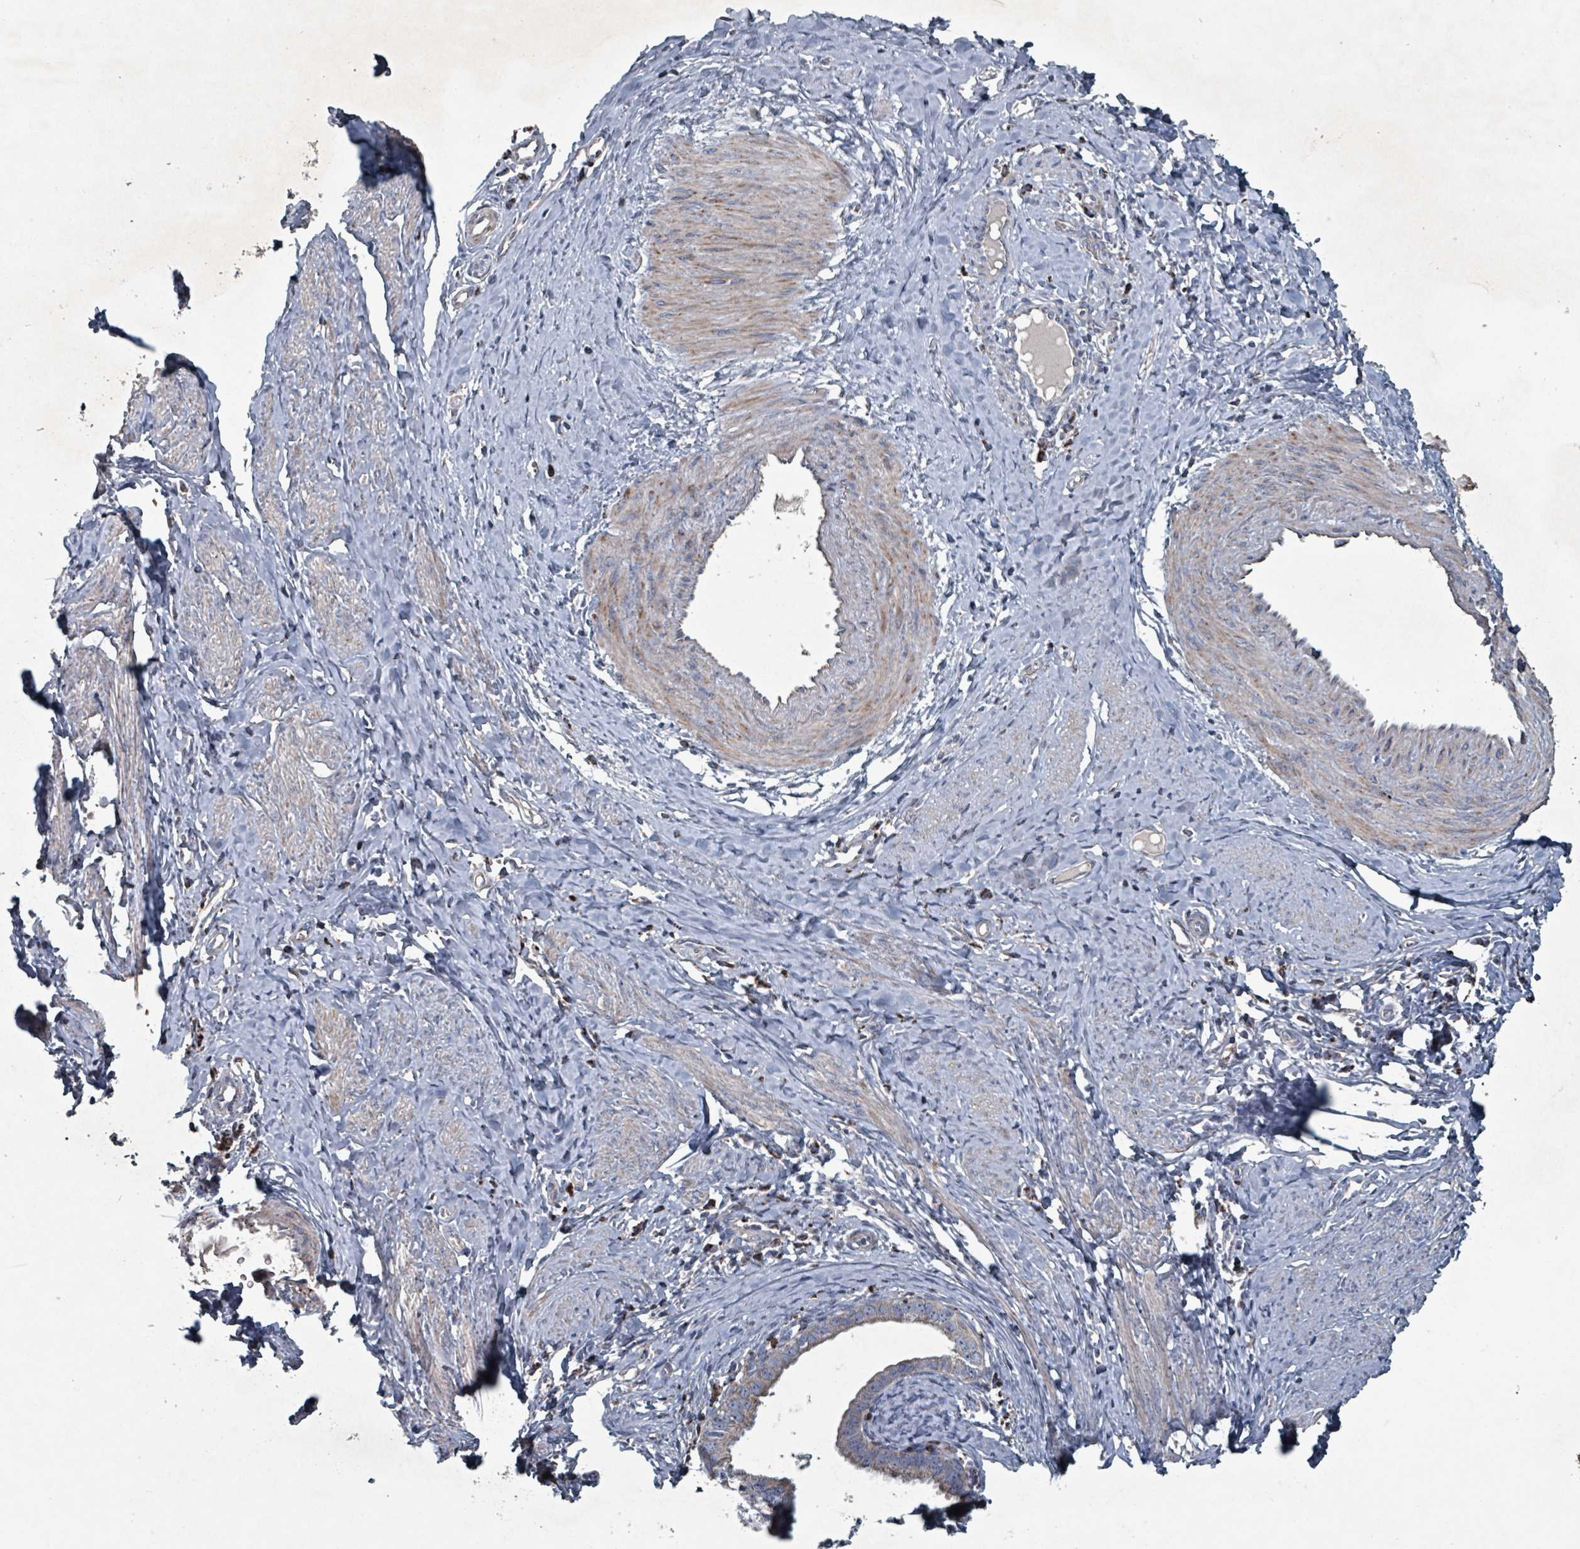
{"staining": {"intensity": "weak", "quantity": "25%-75%", "location": "cytoplasmic/membranous"}, "tissue": "cervical cancer", "cell_type": "Tumor cells", "image_type": "cancer", "snomed": [{"axis": "morphology", "description": "Adenocarcinoma, NOS"}, {"axis": "topography", "description": "Cervix"}], "caption": "Weak cytoplasmic/membranous positivity for a protein is identified in approximately 25%-75% of tumor cells of cervical adenocarcinoma using immunohistochemistry.", "gene": "ABHD18", "patient": {"sex": "female", "age": 36}}